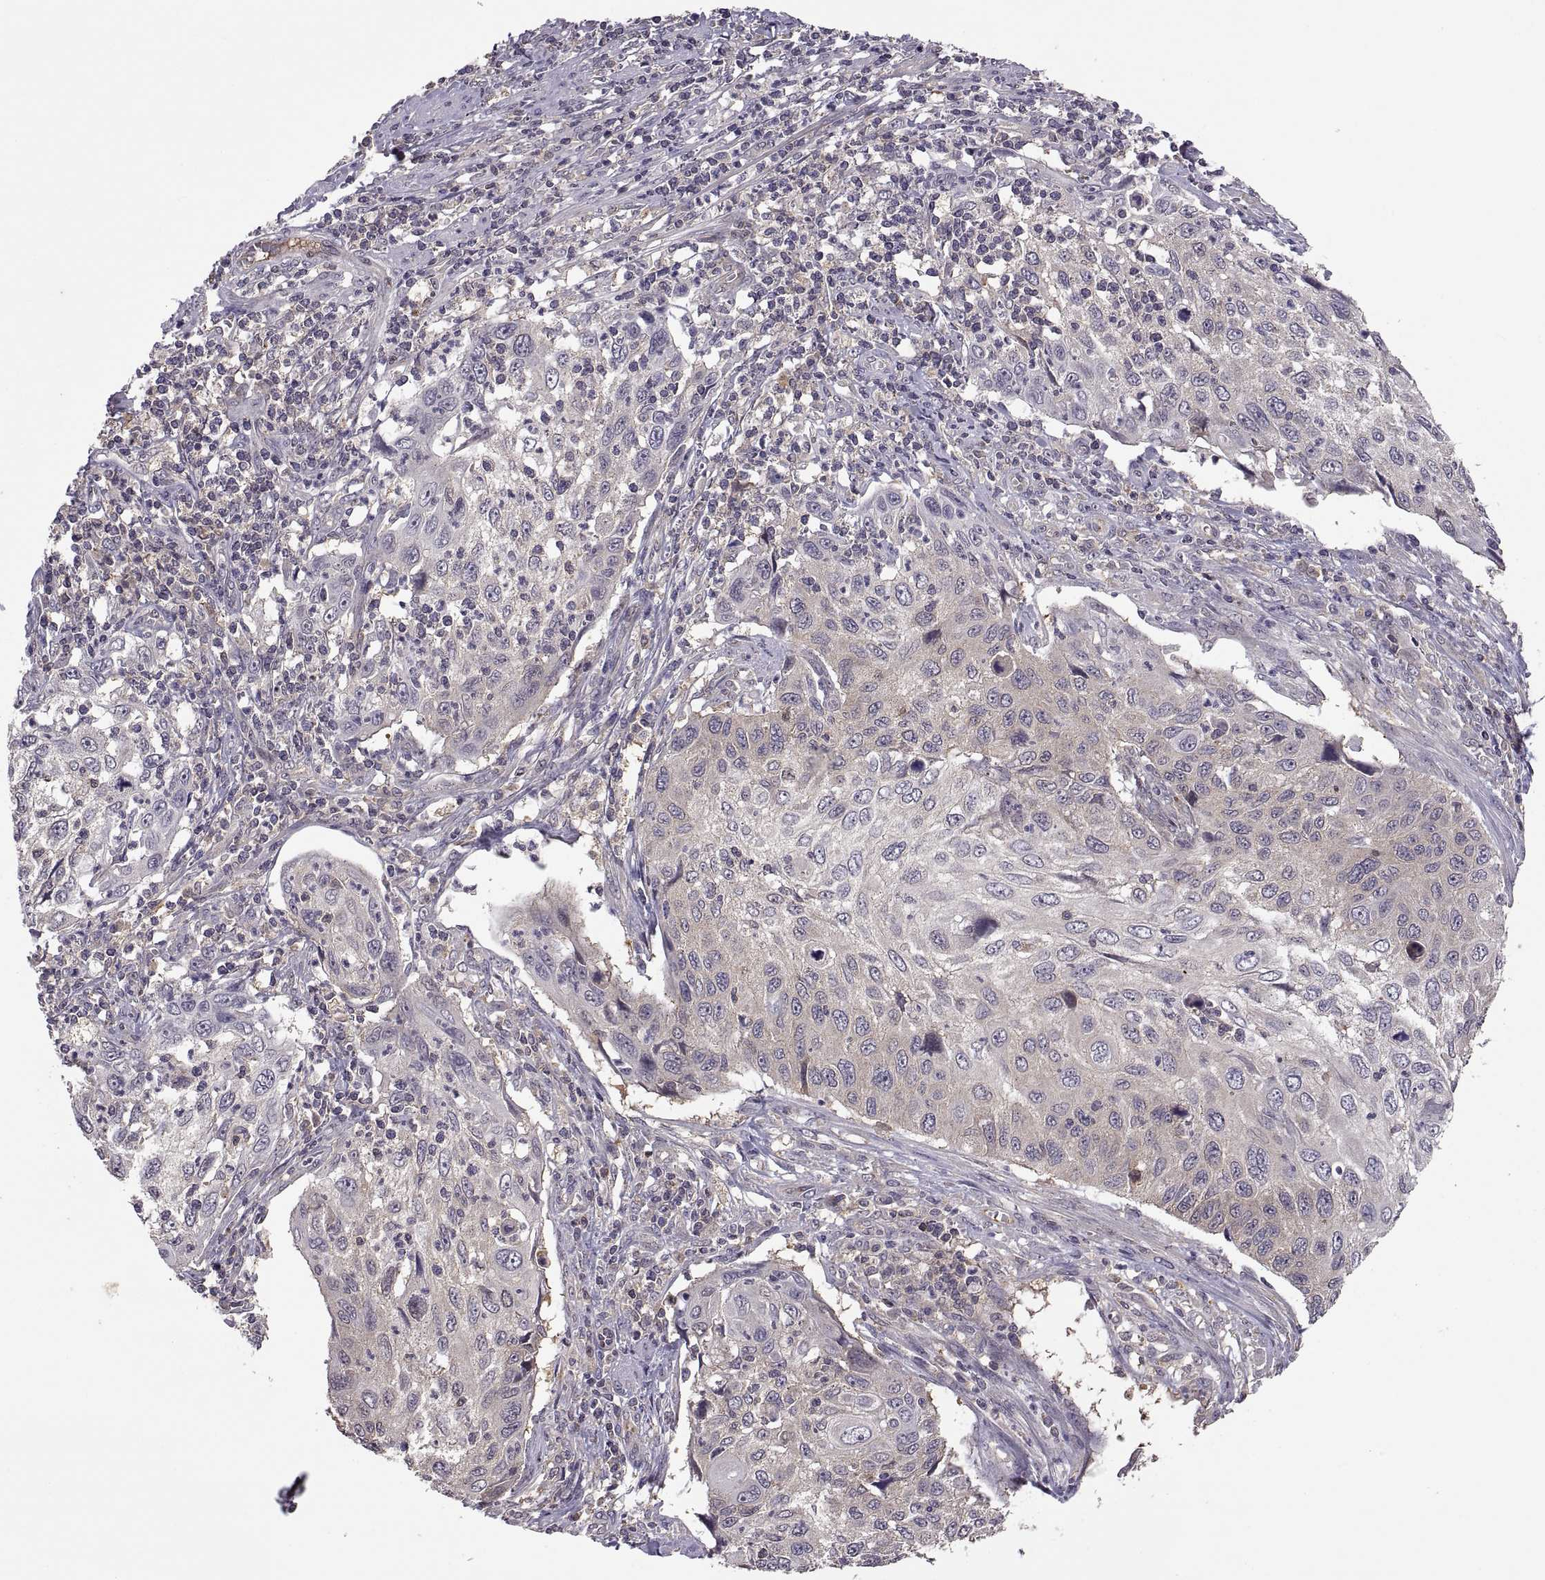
{"staining": {"intensity": "negative", "quantity": "none", "location": "none"}, "tissue": "cervical cancer", "cell_type": "Tumor cells", "image_type": "cancer", "snomed": [{"axis": "morphology", "description": "Squamous cell carcinoma, NOS"}, {"axis": "topography", "description": "Cervix"}], "caption": "Tumor cells are negative for protein expression in human squamous cell carcinoma (cervical). (DAB immunohistochemistry, high magnification).", "gene": "NMNAT2", "patient": {"sex": "female", "age": 70}}